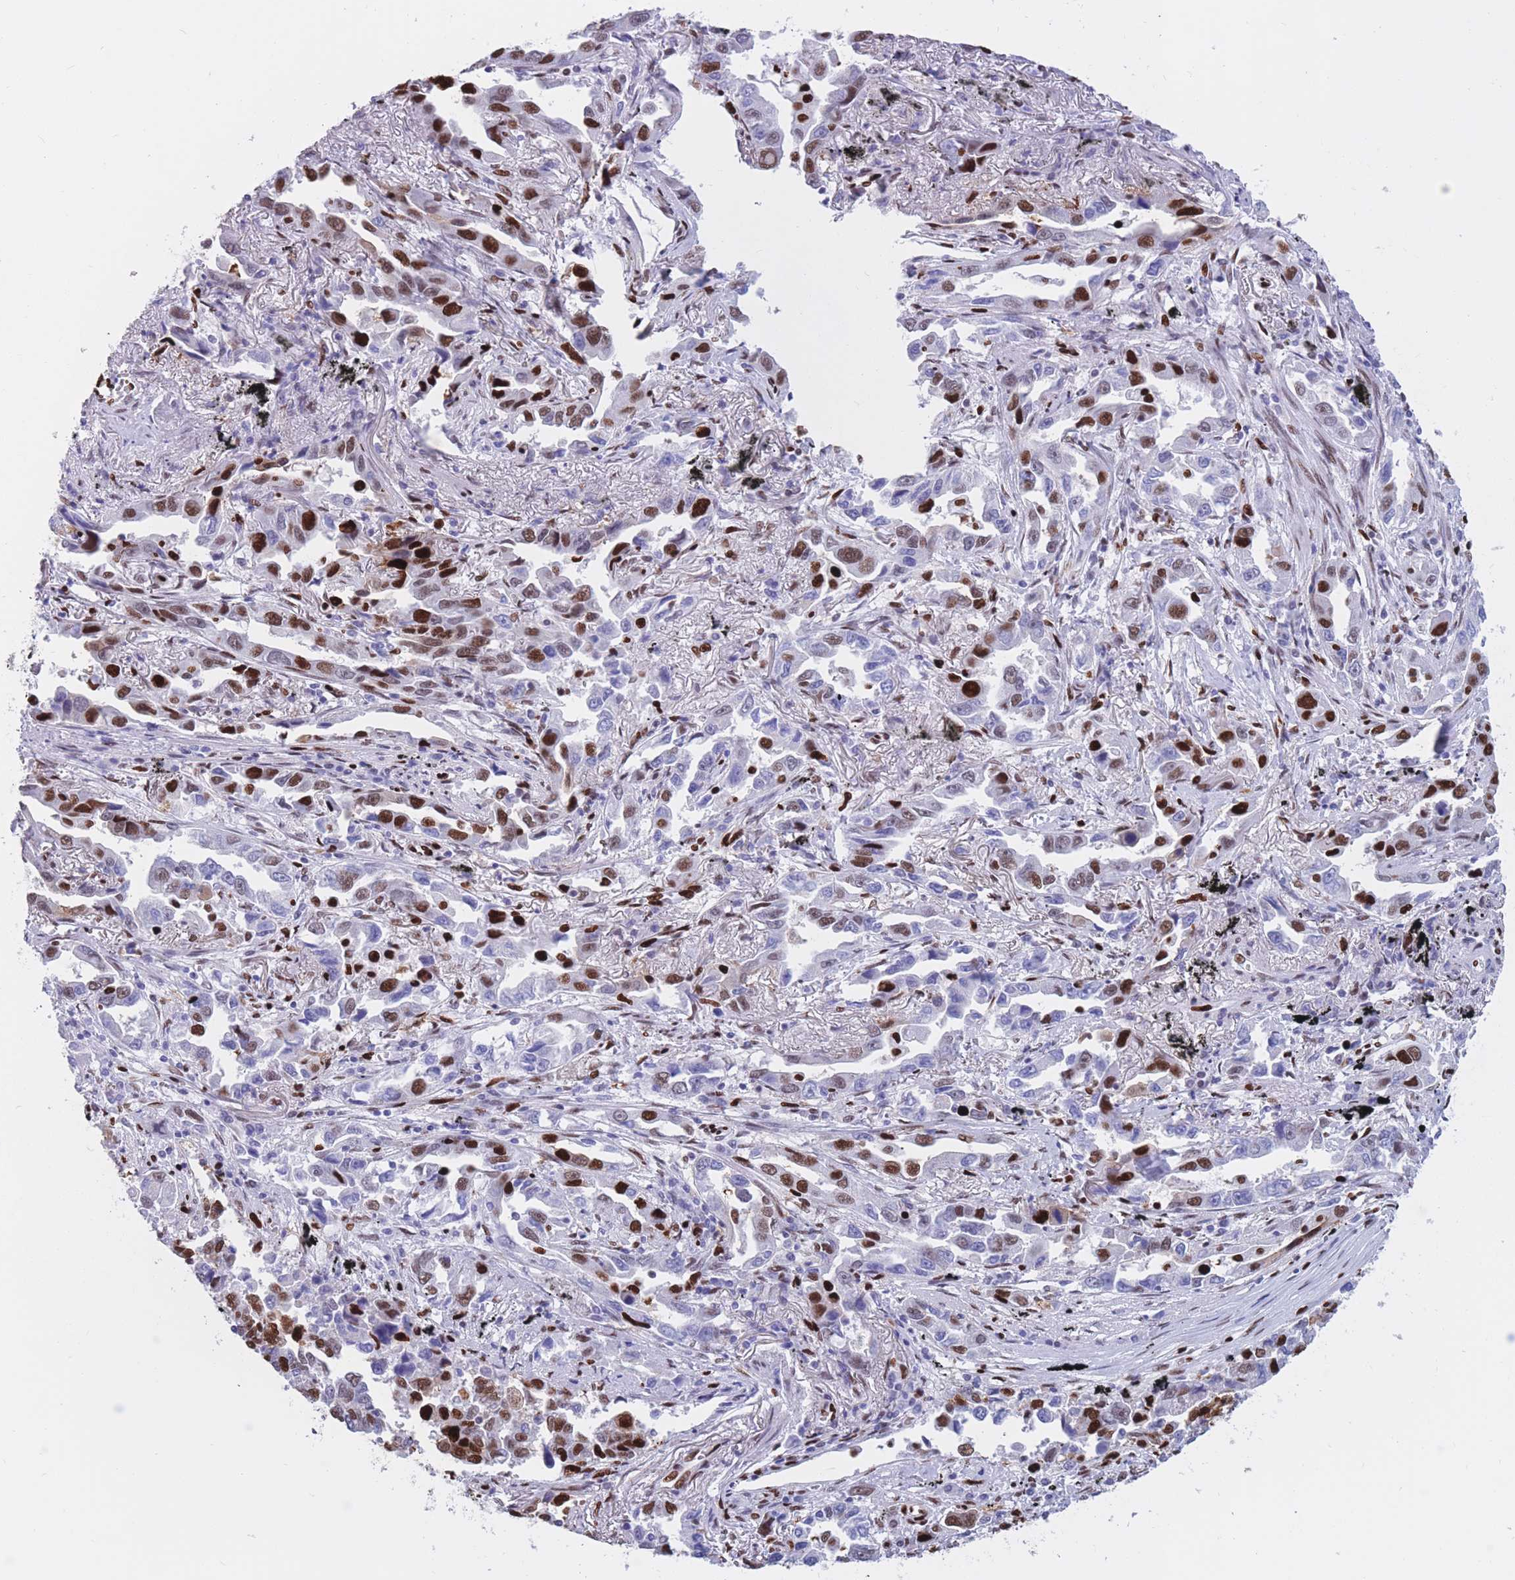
{"staining": {"intensity": "strong", "quantity": "25%-75%", "location": "nuclear"}, "tissue": "lung cancer", "cell_type": "Tumor cells", "image_type": "cancer", "snomed": [{"axis": "morphology", "description": "Adenocarcinoma, NOS"}, {"axis": "topography", "description": "Lung"}], "caption": "Human lung cancer stained with a brown dye reveals strong nuclear positive expression in about 25%-75% of tumor cells.", "gene": "NASP", "patient": {"sex": "male", "age": 67}}